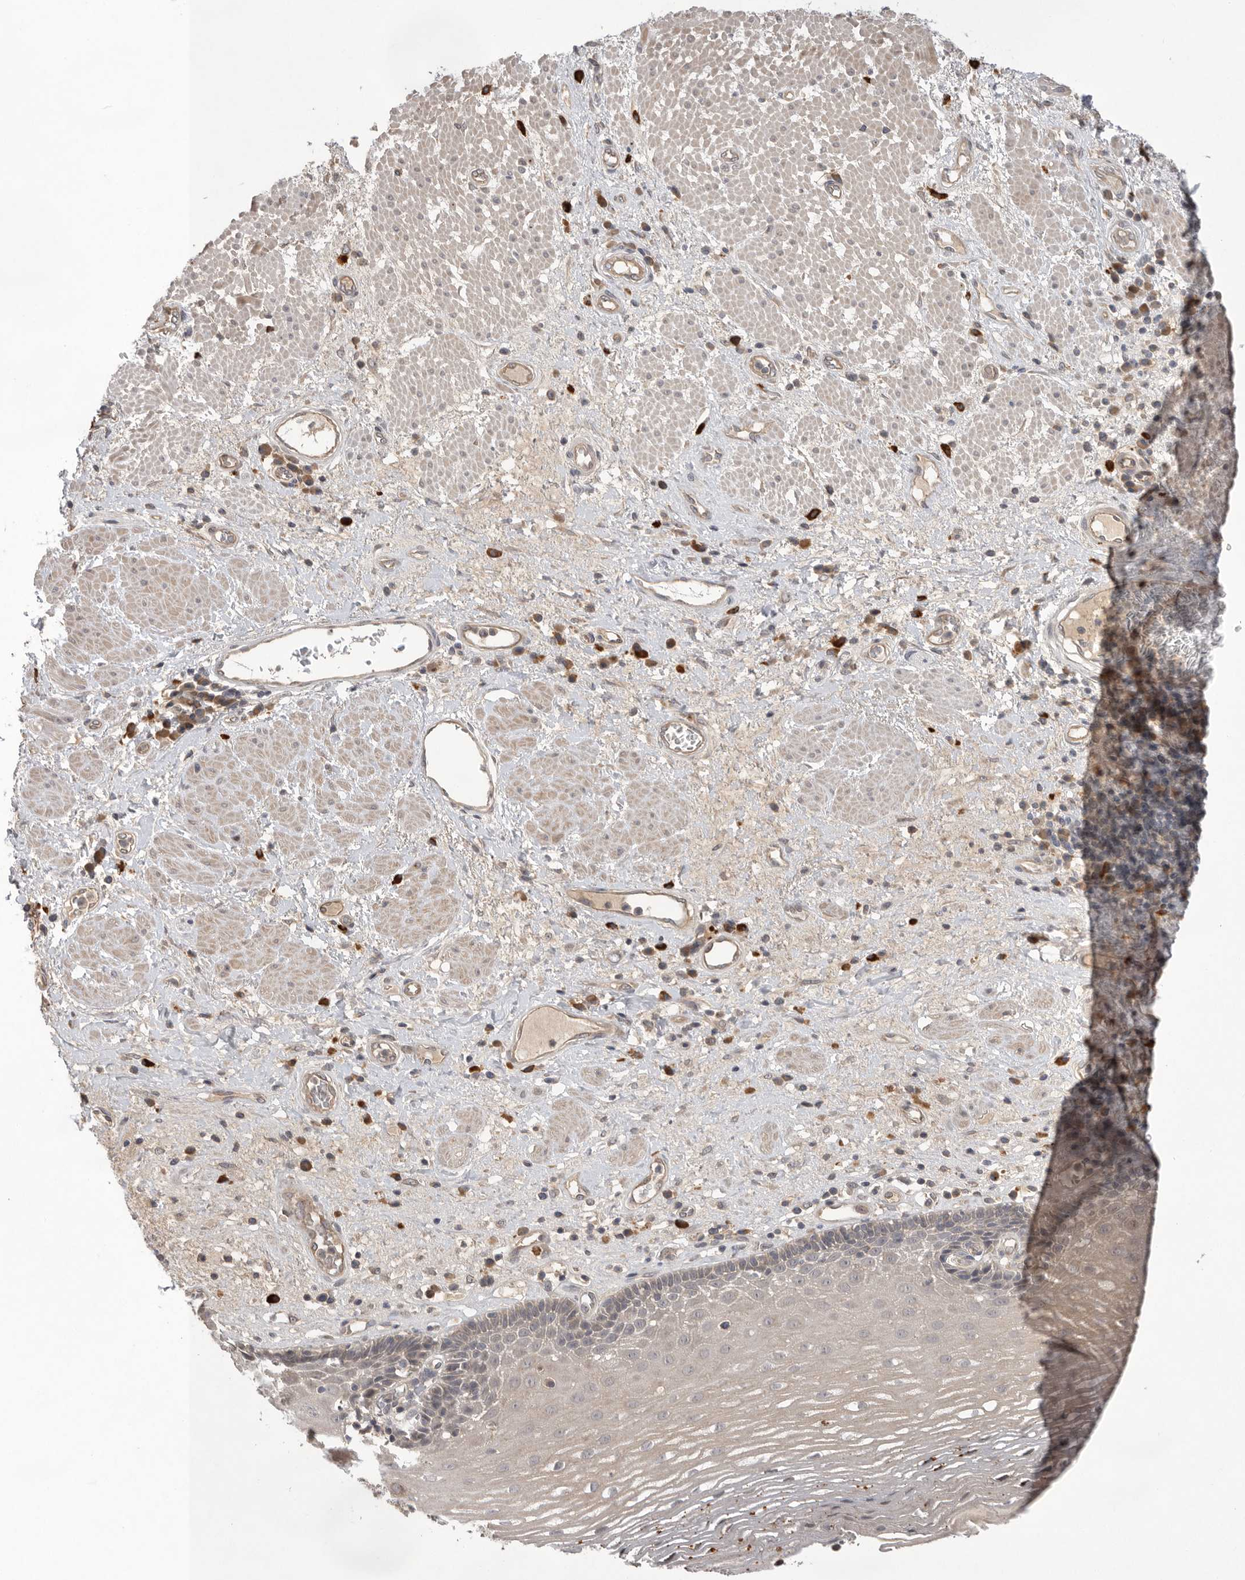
{"staining": {"intensity": "weak", "quantity": "25%-75%", "location": "cytoplasmic/membranous"}, "tissue": "esophagus", "cell_type": "Squamous epithelial cells", "image_type": "normal", "snomed": [{"axis": "morphology", "description": "Normal tissue, NOS"}, {"axis": "morphology", "description": "Adenocarcinoma, NOS"}, {"axis": "topography", "description": "Esophagus"}], "caption": "About 25%-75% of squamous epithelial cells in unremarkable esophagus display weak cytoplasmic/membranous protein positivity as visualized by brown immunohistochemical staining.", "gene": "NRCAM", "patient": {"sex": "male", "age": 62}}